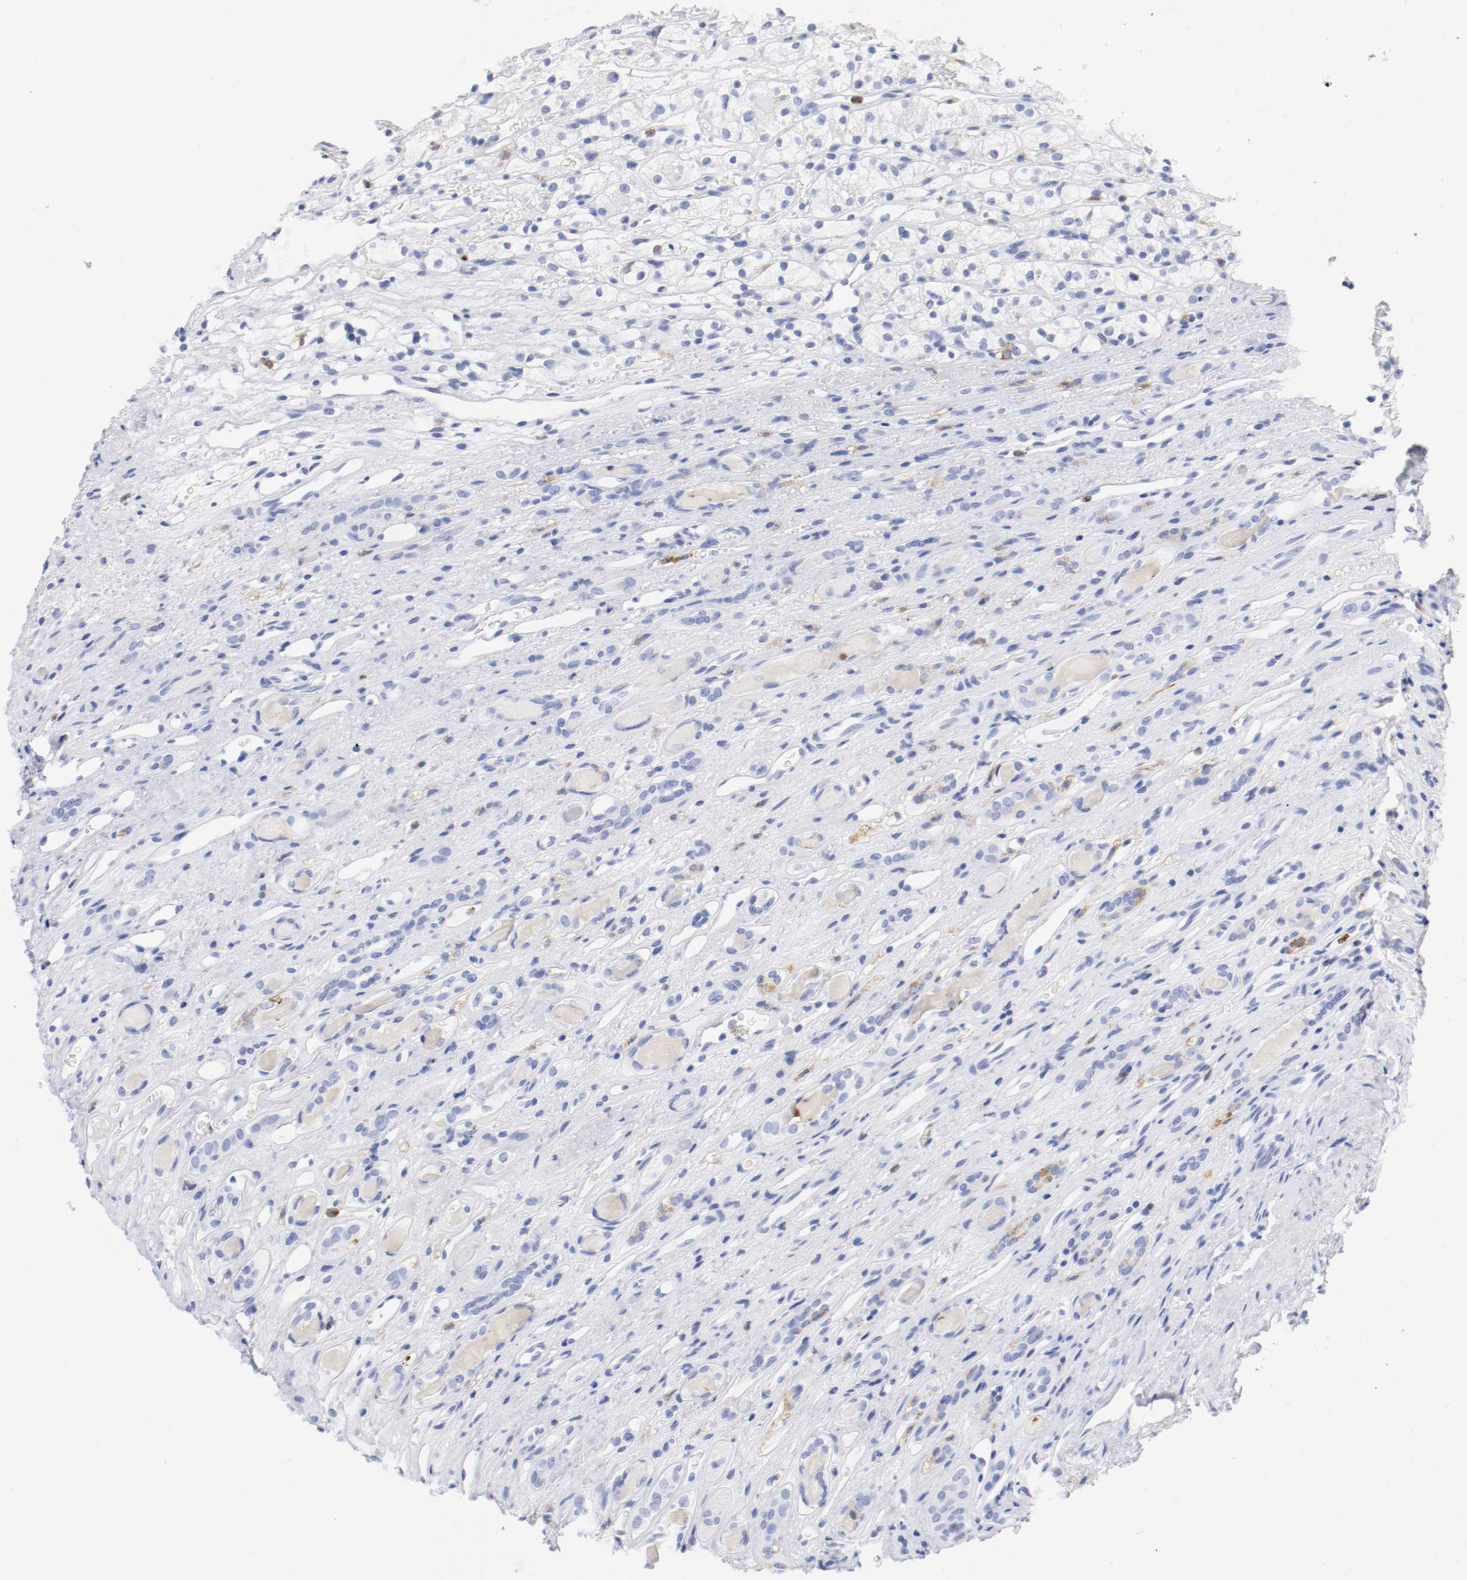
{"staining": {"intensity": "negative", "quantity": "none", "location": "none"}, "tissue": "renal cancer", "cell_type": "Tumor cells", "image_type": "cancer", "snomed": [{"axis": "morphology", "description": "Adenocarcinoma, NOS"}, {"axis": "topography", "description": "Kidney"}], "caption": "The micrograph exhibits no significant expression in tumor cells of renal cancer (adenocarcinoma).", "gene": "ITGAX", "patient": {"sex": "female", "age": 60}}